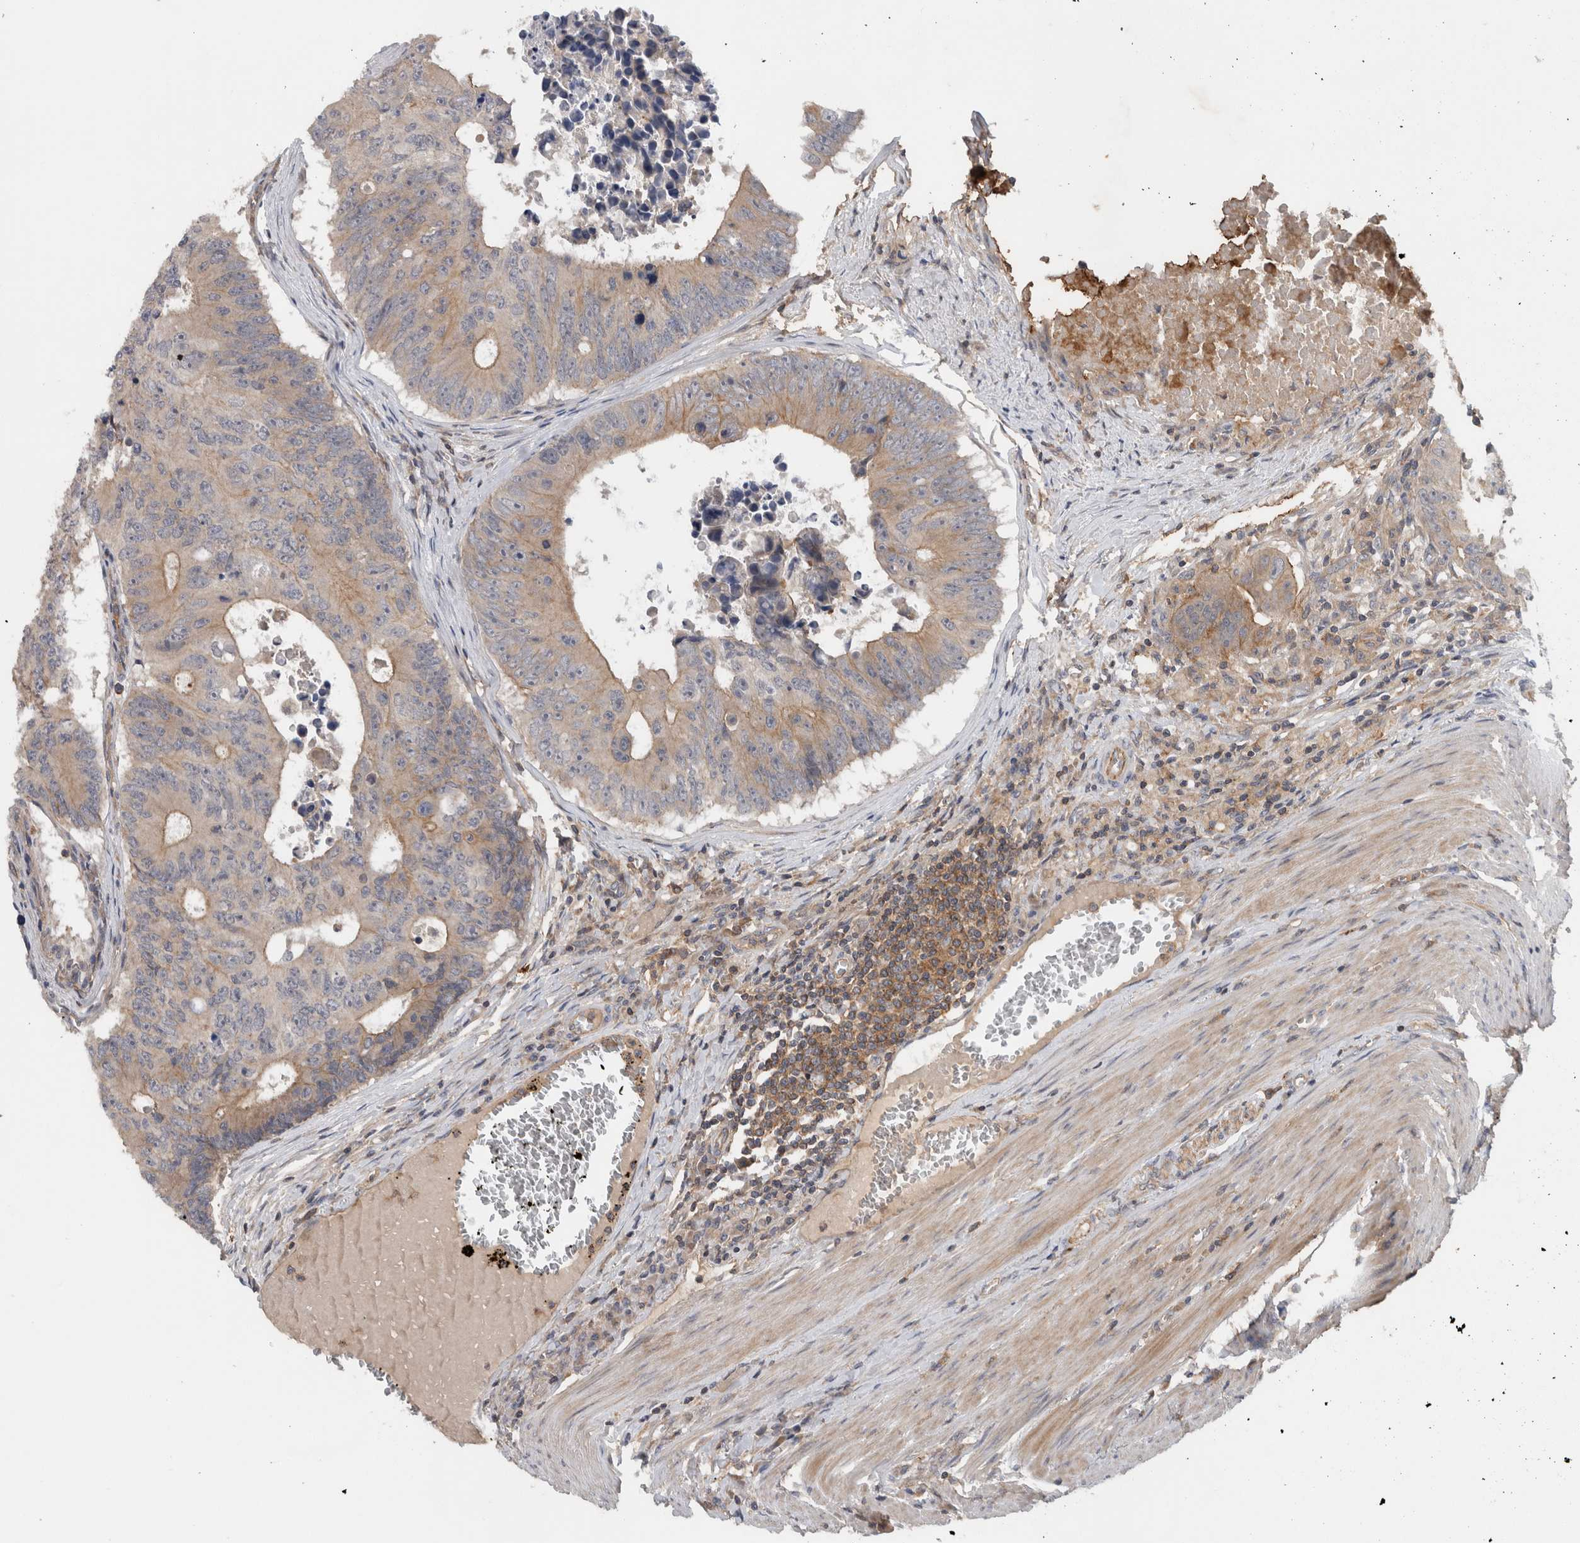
{"staining": {"intensity": "weak", "quantity": ">75%", "location": "cytoplasmic/membranous"}, "tissue": "colorectal cancer", "cell_type": "Tumor cells", "image_type": "cancer", "snomed": [{"axis": "morphology", "description": "Adenocarcinoma, NOS"}, {"axis": "topography", "description": "Colon"}], "caption": "Immunohistochemical staining of human colorectal cancer displays weak cytoplasmic/membranous protein expression in about >75% of tumor cells. (DAB IHC with brightfield microscopy, high magnification).", "gene": "SCARA5", "patient": {"sex": "male", "age": 87}}